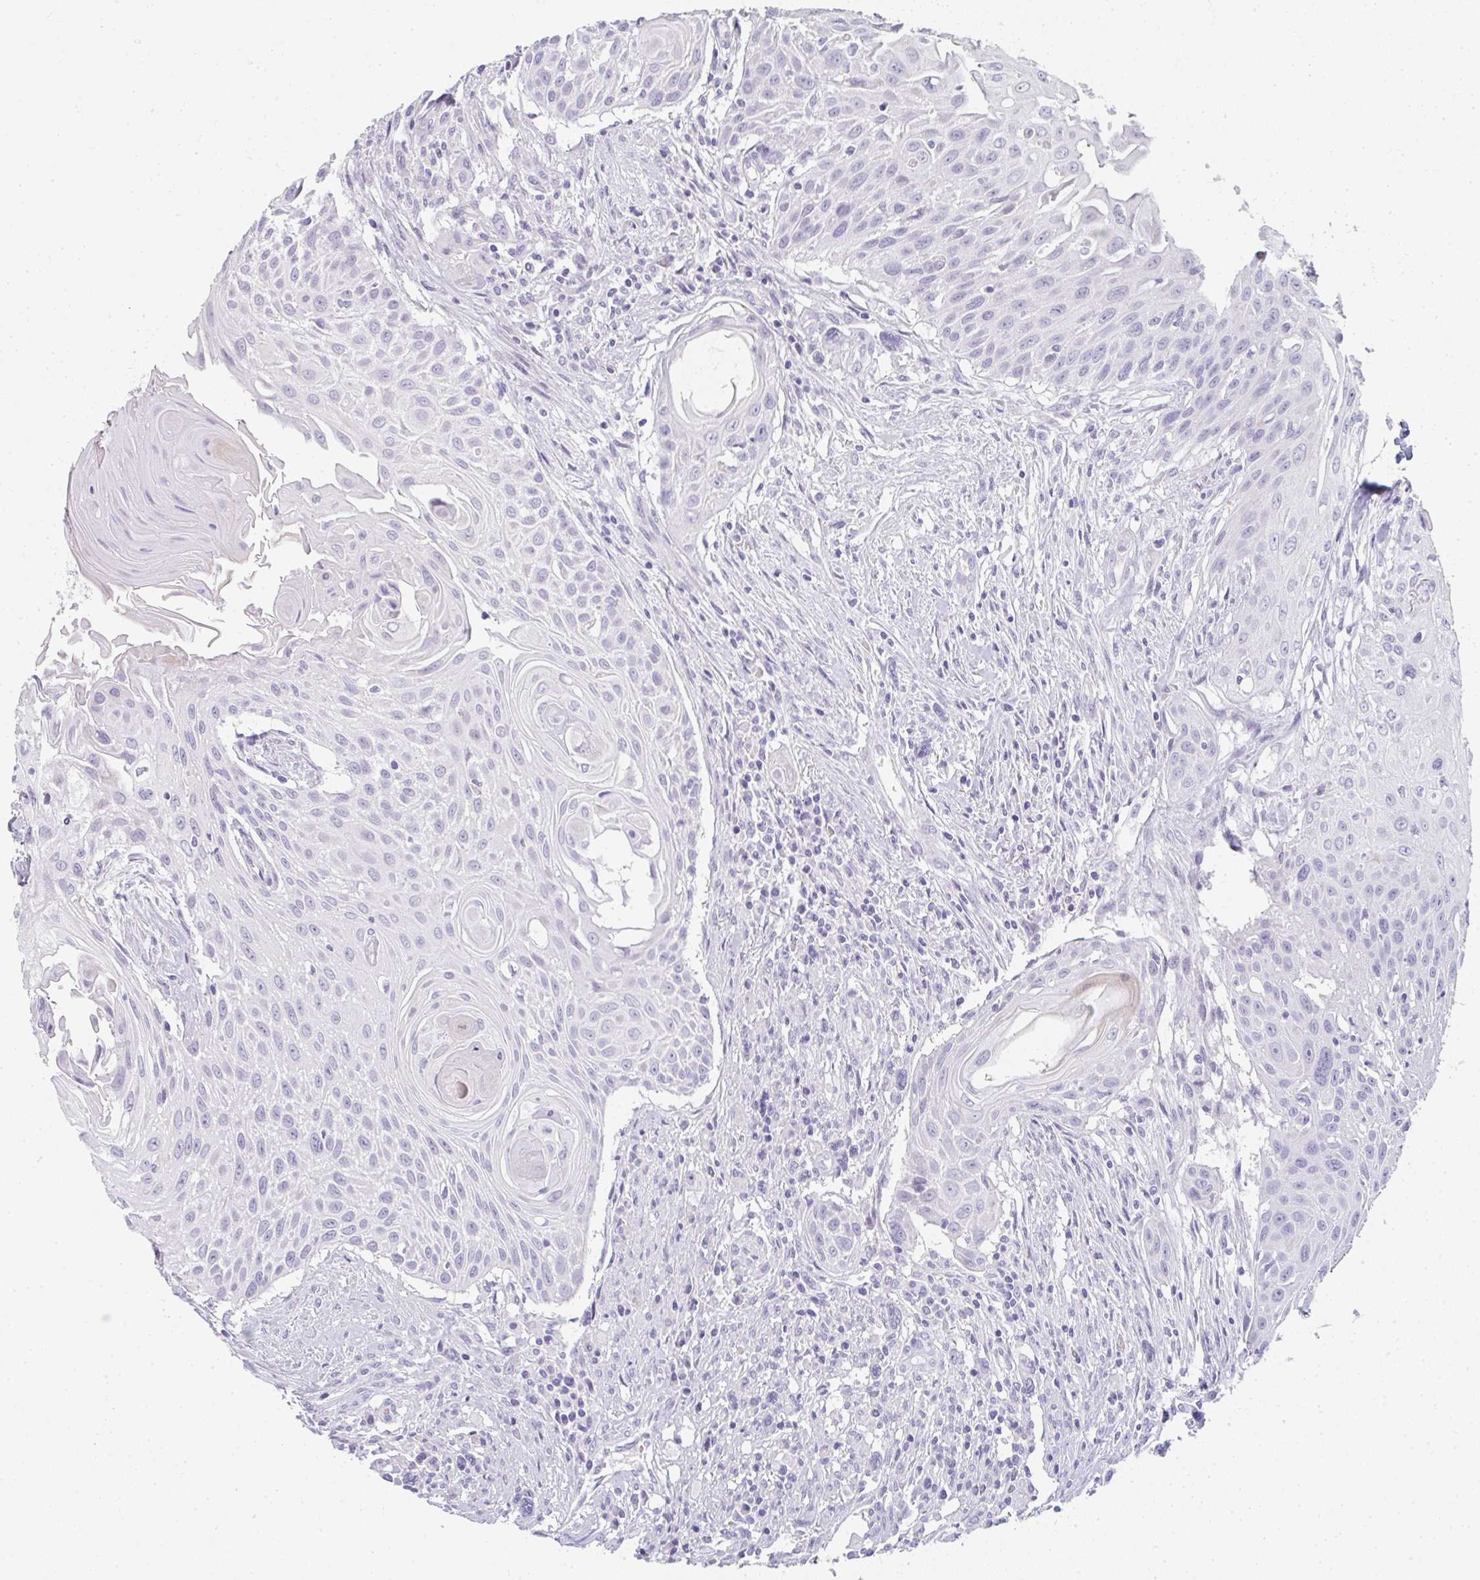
{"staining": {"intensity": "negative", "quantity": "none", "location": "none"}, "tissue": "head and neck cancer", "cell_type": "Tumor cells", "image_type": "cancer", "snomed": [{"axis": "morphology", "description": "Squamous cell carcinoma, NOS"}, {"axis": "topography", "description": "Lymph node"}, {"axis": "topography", "description": "Salivary gland"}, {"axis": "topography", "description": "Head-Neck"}], "caption": "Tumor cells show no significant protein positivity in head and neck squamous cell carcinoma.", "gene": "NEU2", "patient": {"sex": "female", "age": 74}}